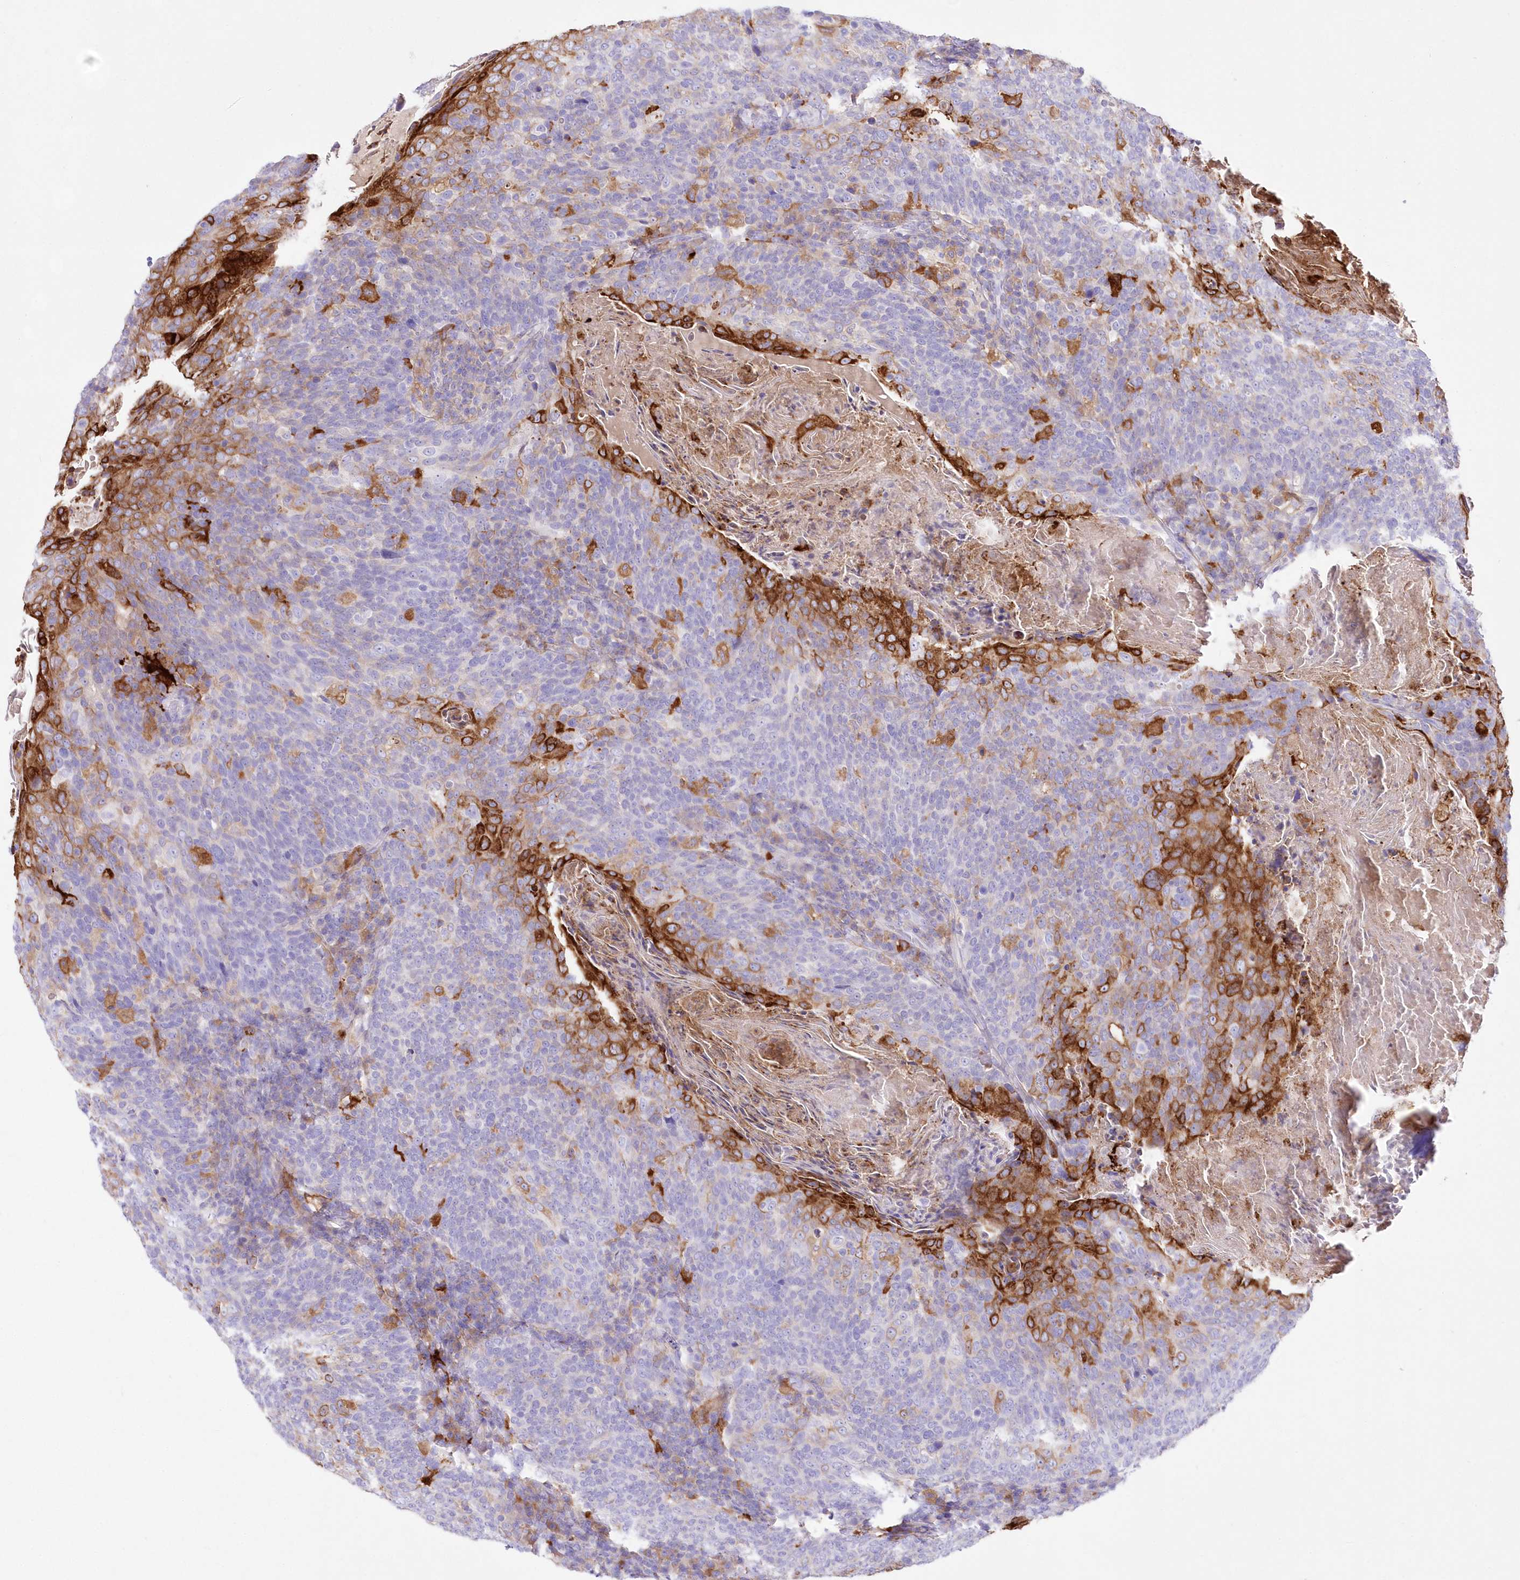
{"staining": {"intensity": "strong", "quantity": "<25%", "location": "cytoplasmic/membranous"}, "tissue": "head and neck cancer", "cell_type": "Tumor cells", "image_type": "cancer", "snomed": [{"axis": "morphology", "description": "Squamous cell carcinoma, NOS"}, {"axis": "morphology", "description": "Squamous cell carcinoma, metastatic, NOS"}, {"axis": "topography", "description": "Lymph node"}, {"axis": "topography", "description": "Head-Neck"}], "caption": "Immunohistochemistry micrograph of neoplastic tissue: head and neck cancer (squamous cell carcinoma) stained using immunohistochemistry displays medium levels of strong protein expression localized specifically in the cytoplasmic/membranous of tumor cells, appearing as a cytoplasmic/membranous brown color.", "gene": "DNAJC19", "patient": {"sex": "male", "age": 62}}